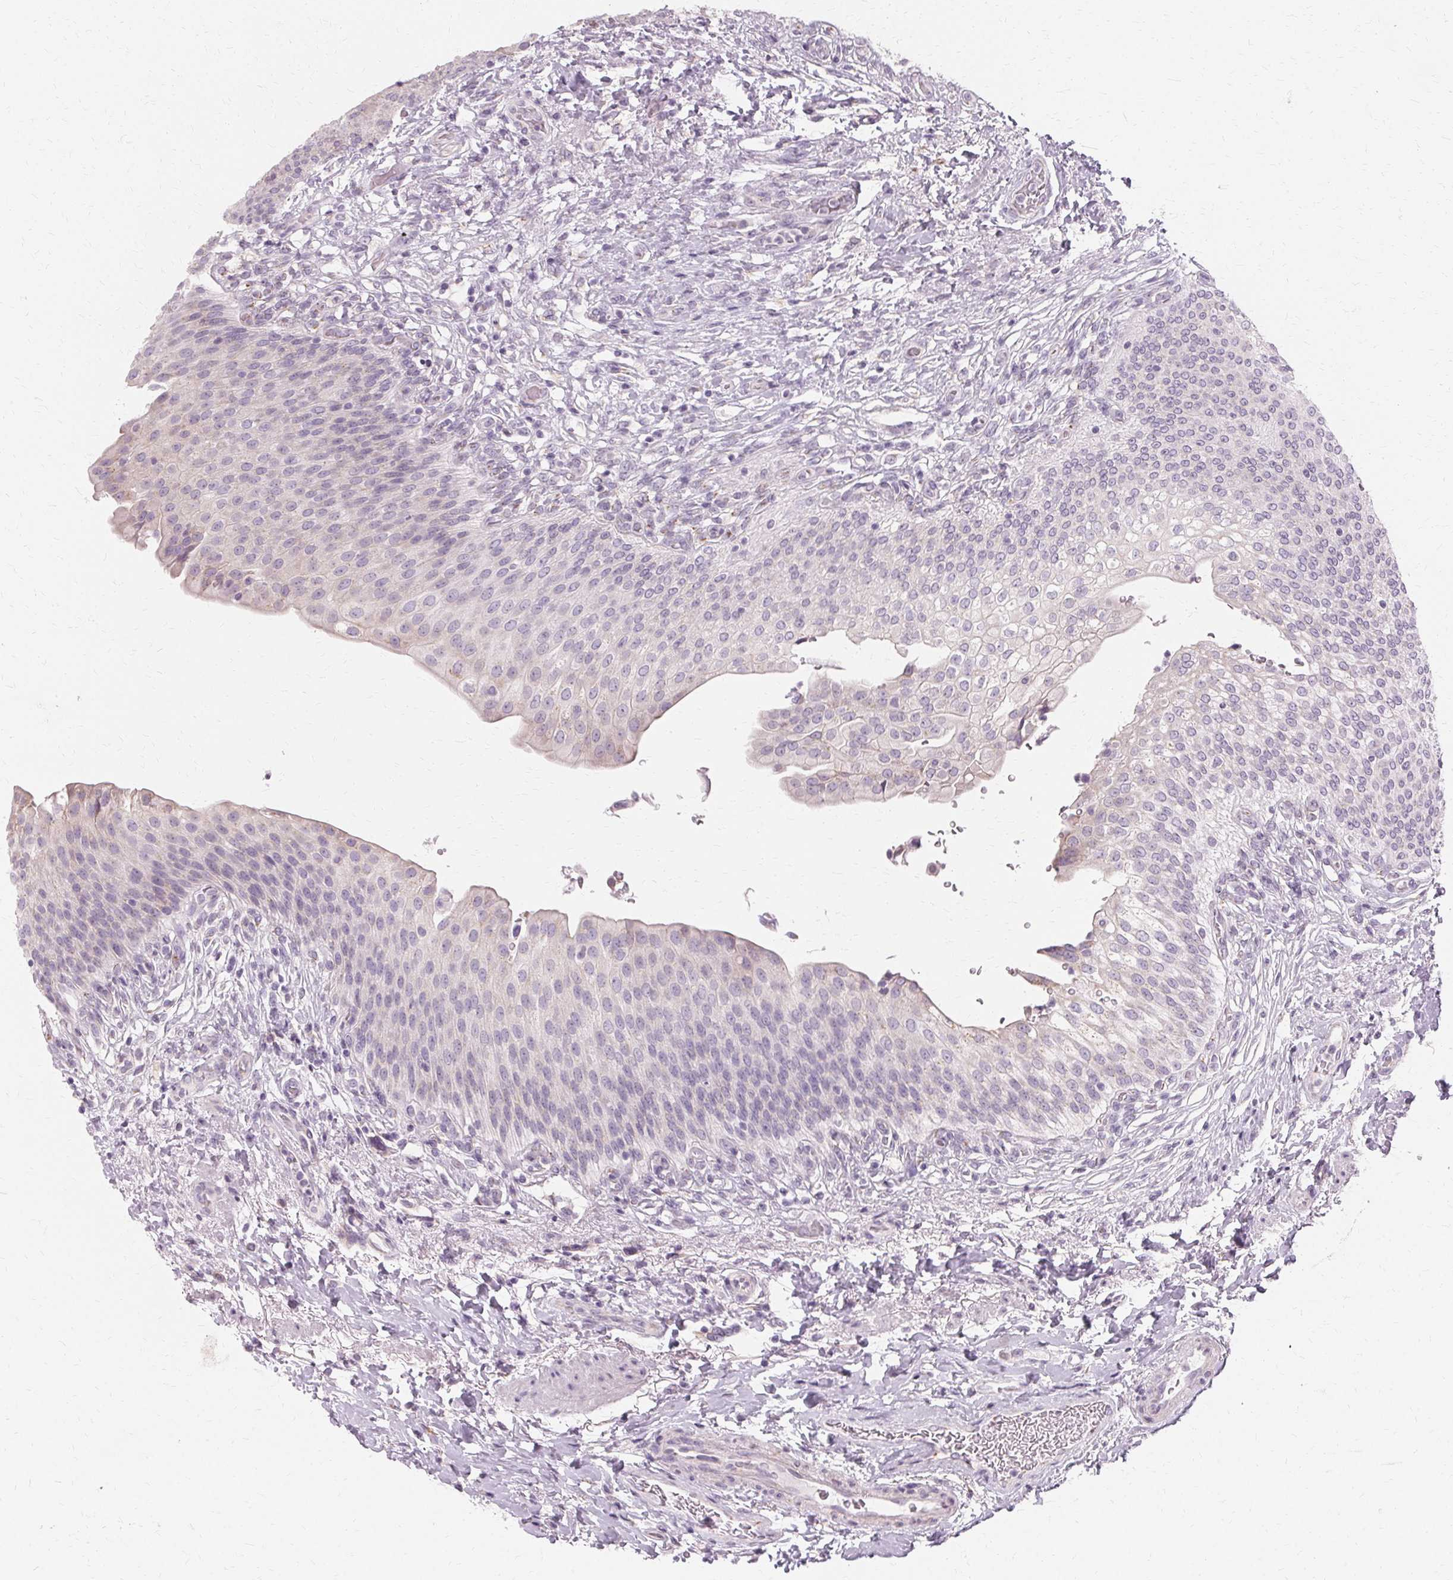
{"staining": {"intensity": "negative", "quantity": "none", "location": "none"}, "tissue": "urinary bladder", "cell_type": "Urothelial cells", "image_type": "normal", "snomed": [{"axis": "morphology", "description": "Normal tissue, NOS"}, {"axis": "topography", "description": "Urinary bladder"}, {"axis": "topography", "description": "Peripheral nerve tissue"}], "caption": "Human urinary bladder stained for a protein using immunohistochemistry (IHC) reveals no expression in urothelial cells.", "gene": "FCRL3", "patient": {"sex": "female", "age": 60}}